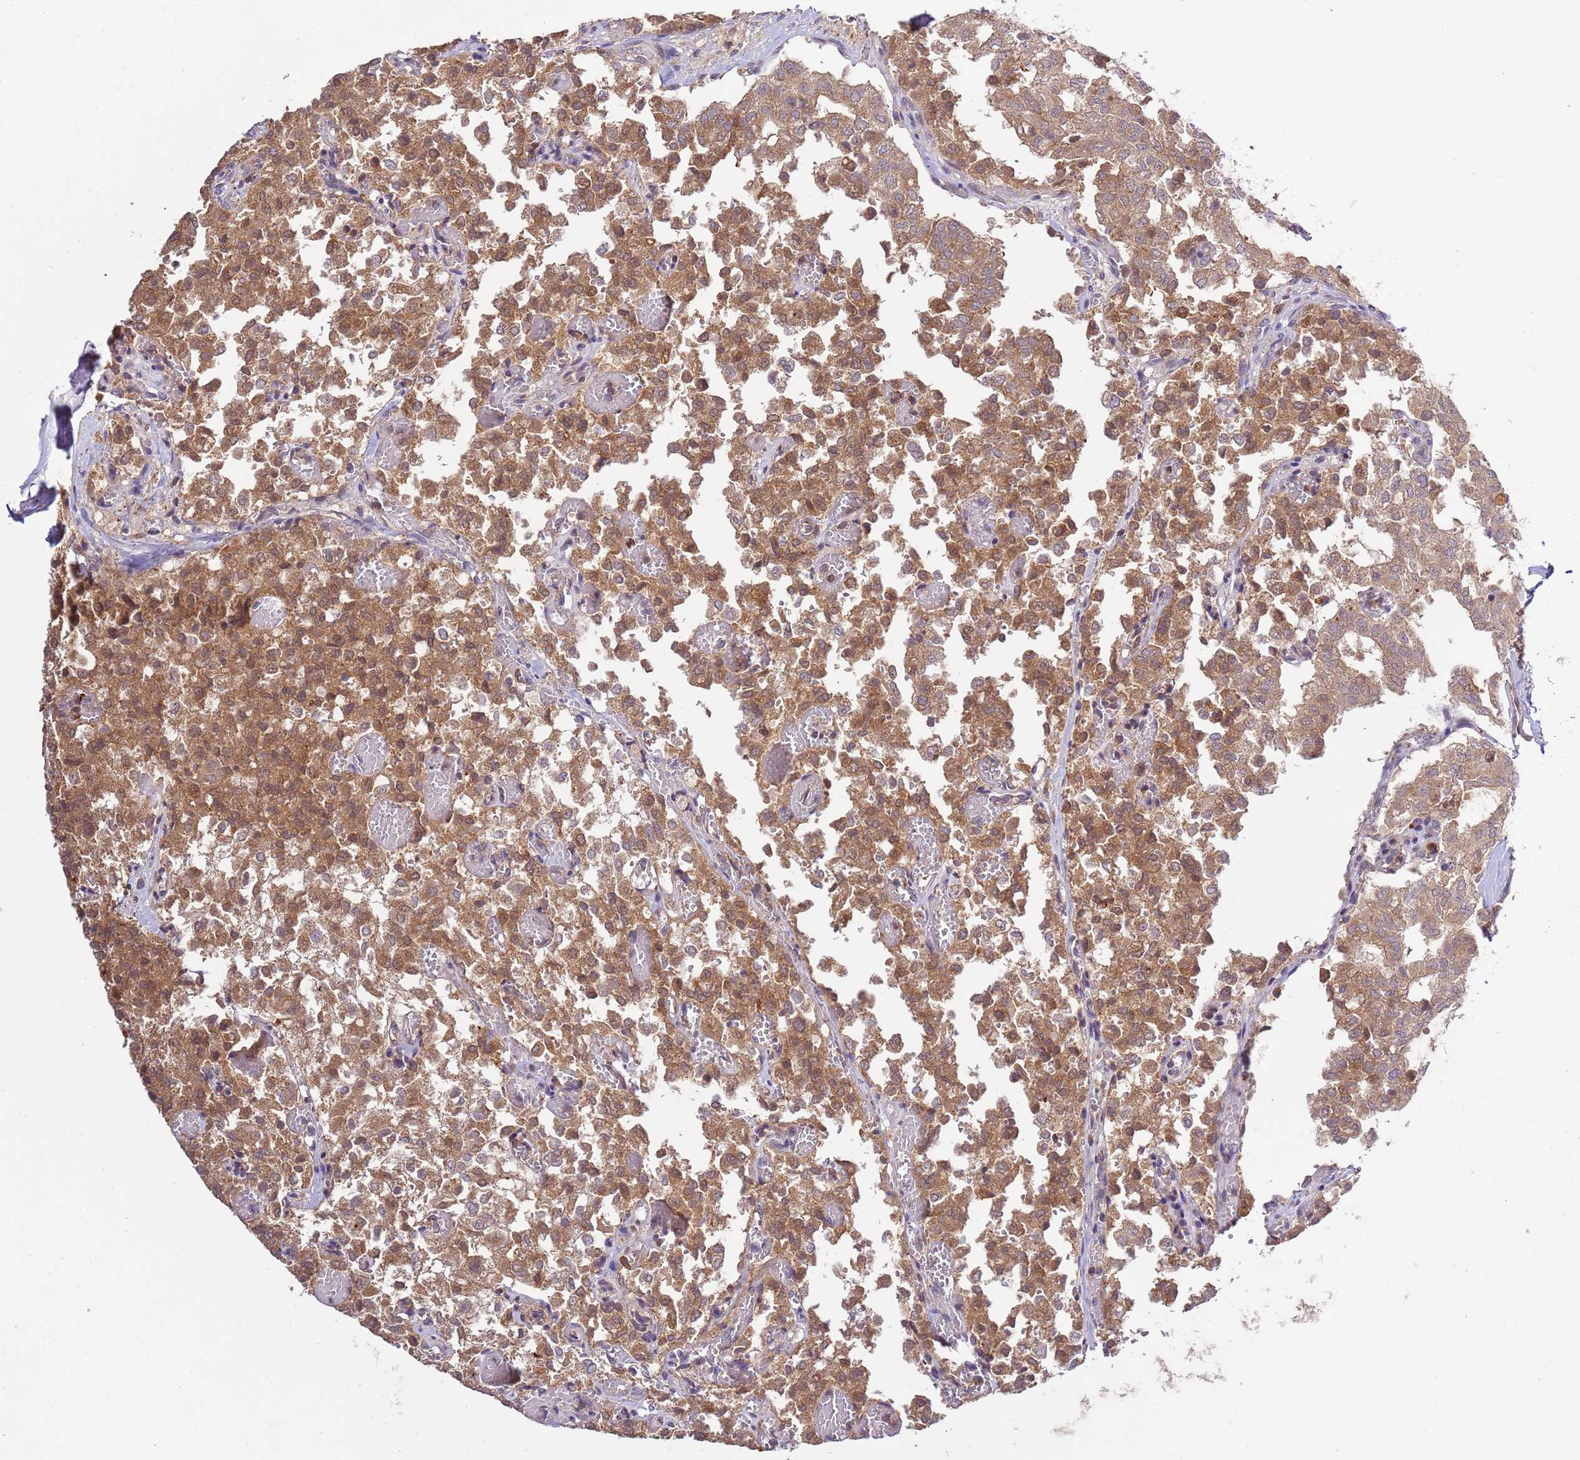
{"staining": {"intensity": "moderate", "quantity": ">75%", "location": "cytoplasmic/membranous,nuclear"}, "tissue": "thyroid cancer", "cell_type": "Tumor cells", "image_type": "cancer", "snomed": [{"axis": "morphology", "description": "Follicular adenoma carcinoma, NOS"}, {"axis": "topography", "description": "Thyroid gland"}], "caption": "A histopathology image of follicular adenoma carcinoma (thyroid) stained for a protein shows moderate cytoplasmic/membranous and nuclear brown staining in tumor cells.", "gene": "ZNF624", "patient": {"sex": "male", "age": 75}}